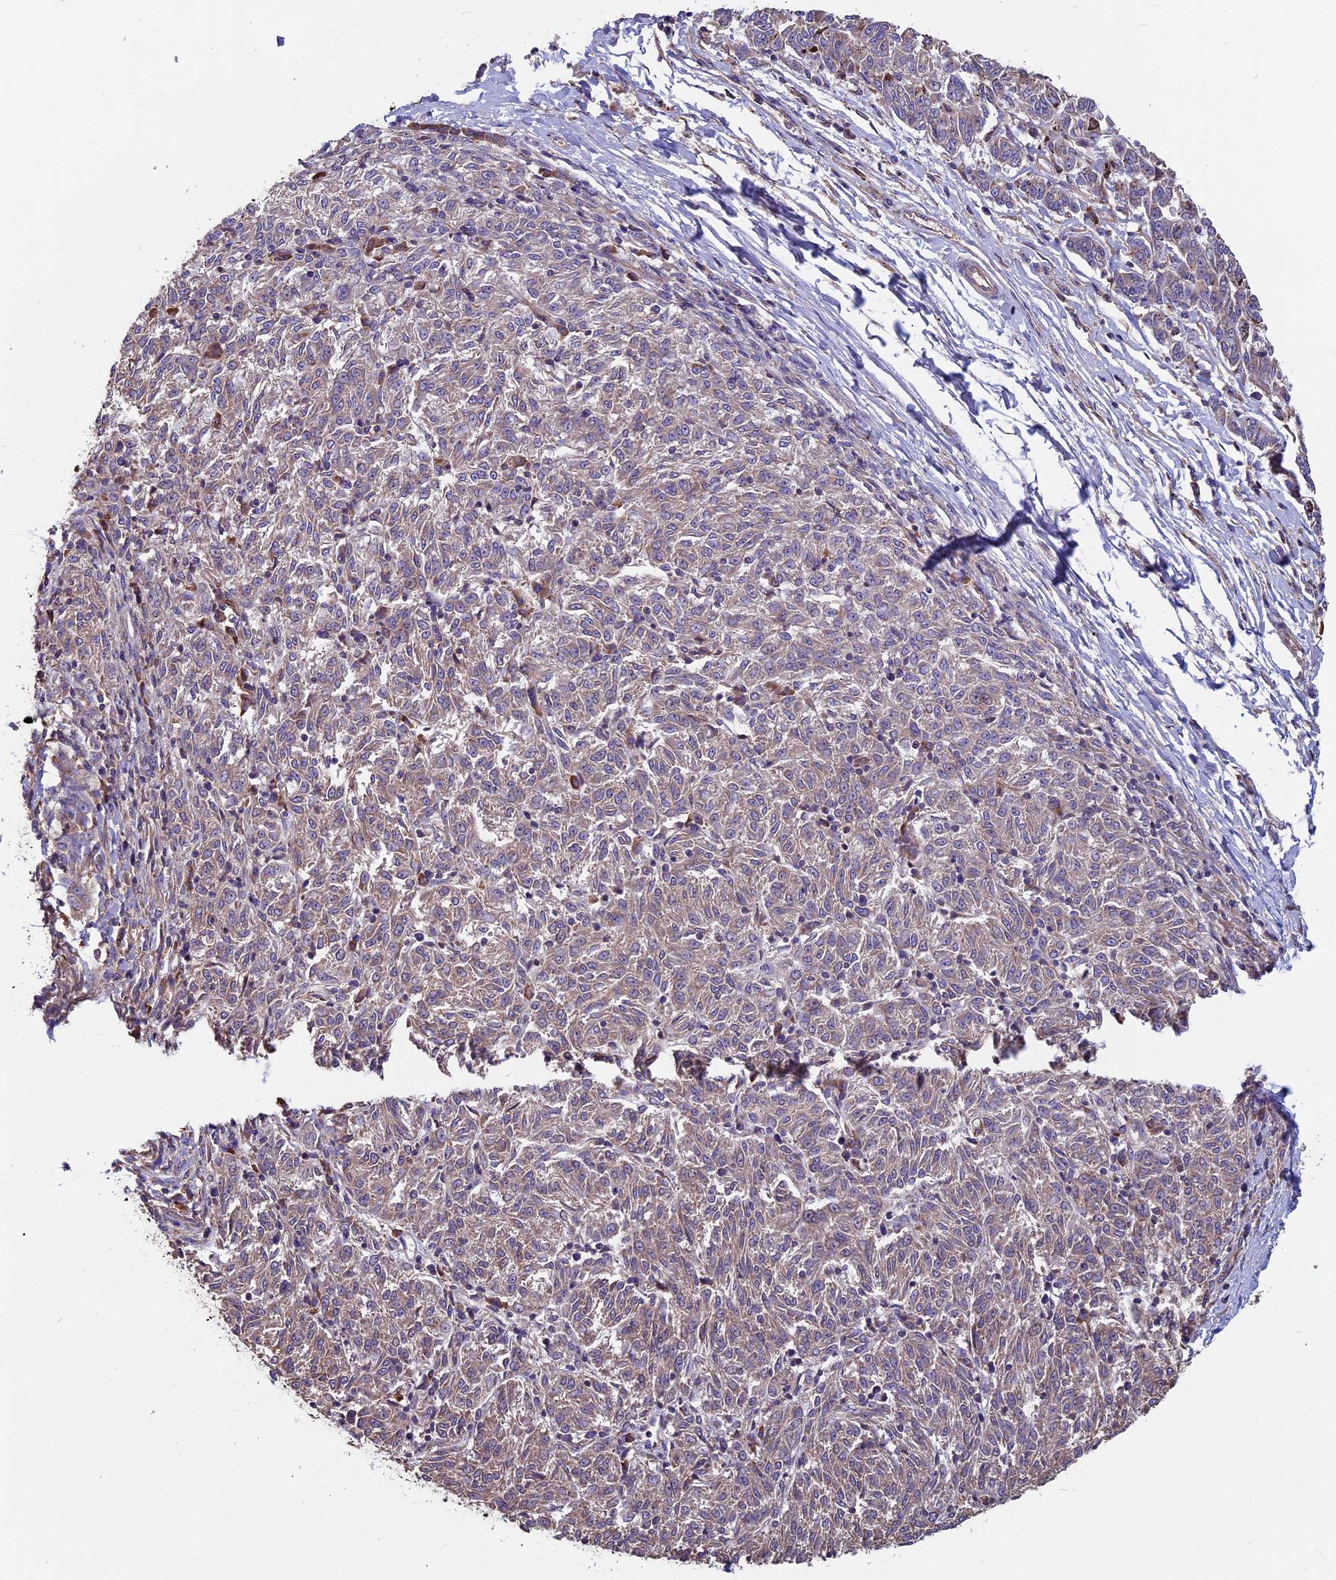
{"staining": {"intensity": "moderate", "quantity": "25%-75%", "location": "cytoplasmic/membranous"}, "tissue": "melanoma", "cell_type": "Tumor cells", "image_type": "cancer", "snomed": [{"axis": "morphology", "description": "Malignant melanoma, NOS"}, {"axis": "topography", "description": "Skin"}], "caption": "Malignant melanoma stained with DAB immunohistochemistry demonstrates medium levels of moderate cytoplasmic/membranous positivity in approximately 25%-75% of tumor cells.", "gene": "CCDC153", "patient": {"sex": "female", "age": 72}}